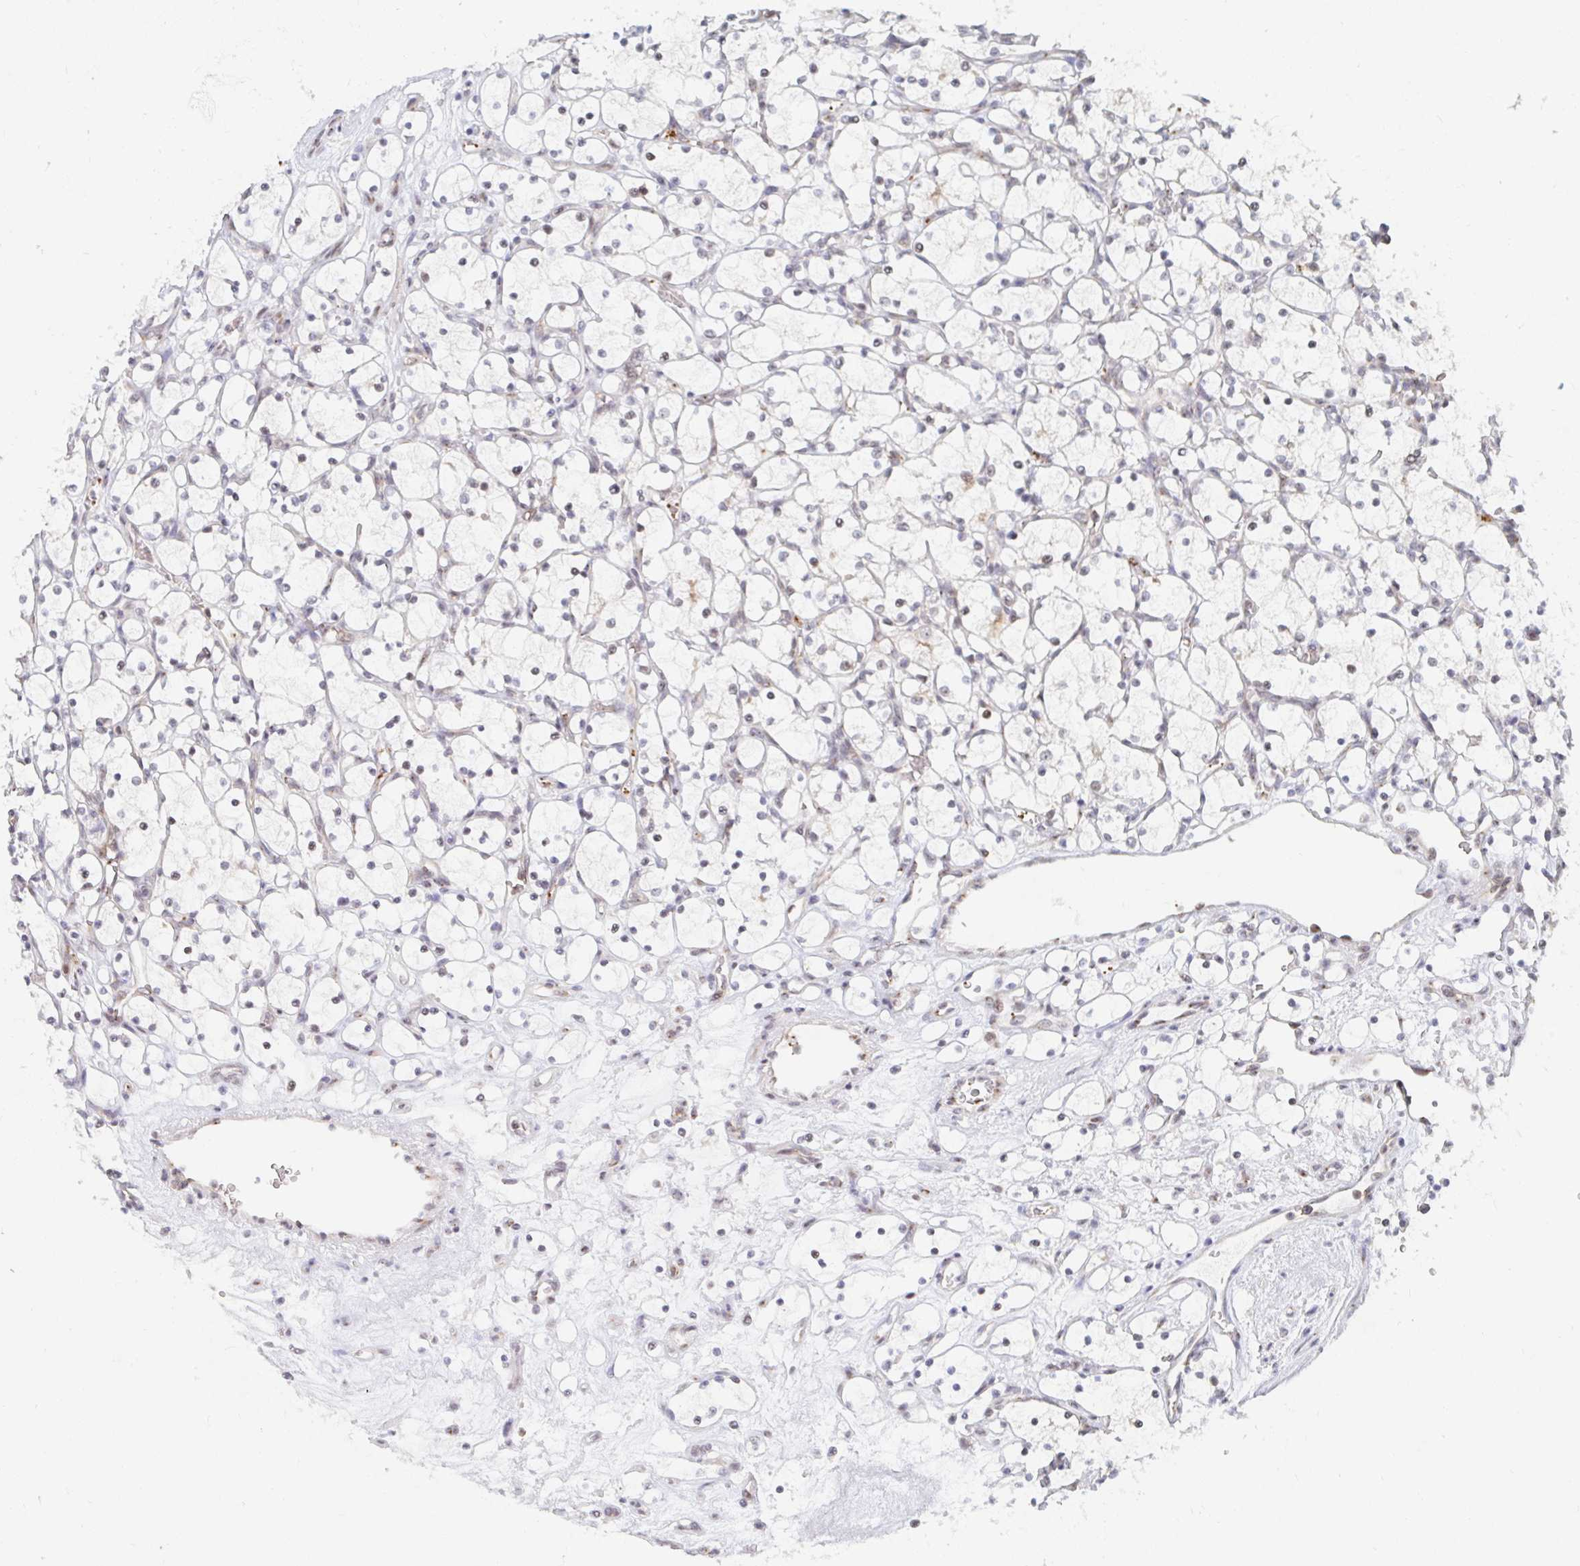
{"staining": {"intensity": "negative", "quantity": "none", "location": "none"}, "tissue": "renal cancer", "cell_type": "Tumor cells", "image_type": "cancer", "snomed": [{"axis": "morphology", "description": "Adenocarcinoma, NOS"}, {"axis": "topography", "description": "Kidney"}], "caption": "Tumor cells are negative for protein expression in human renal adenocarcinoma.", "gene": "CHD2", "patient": {"sex": "female", "age": 69}}